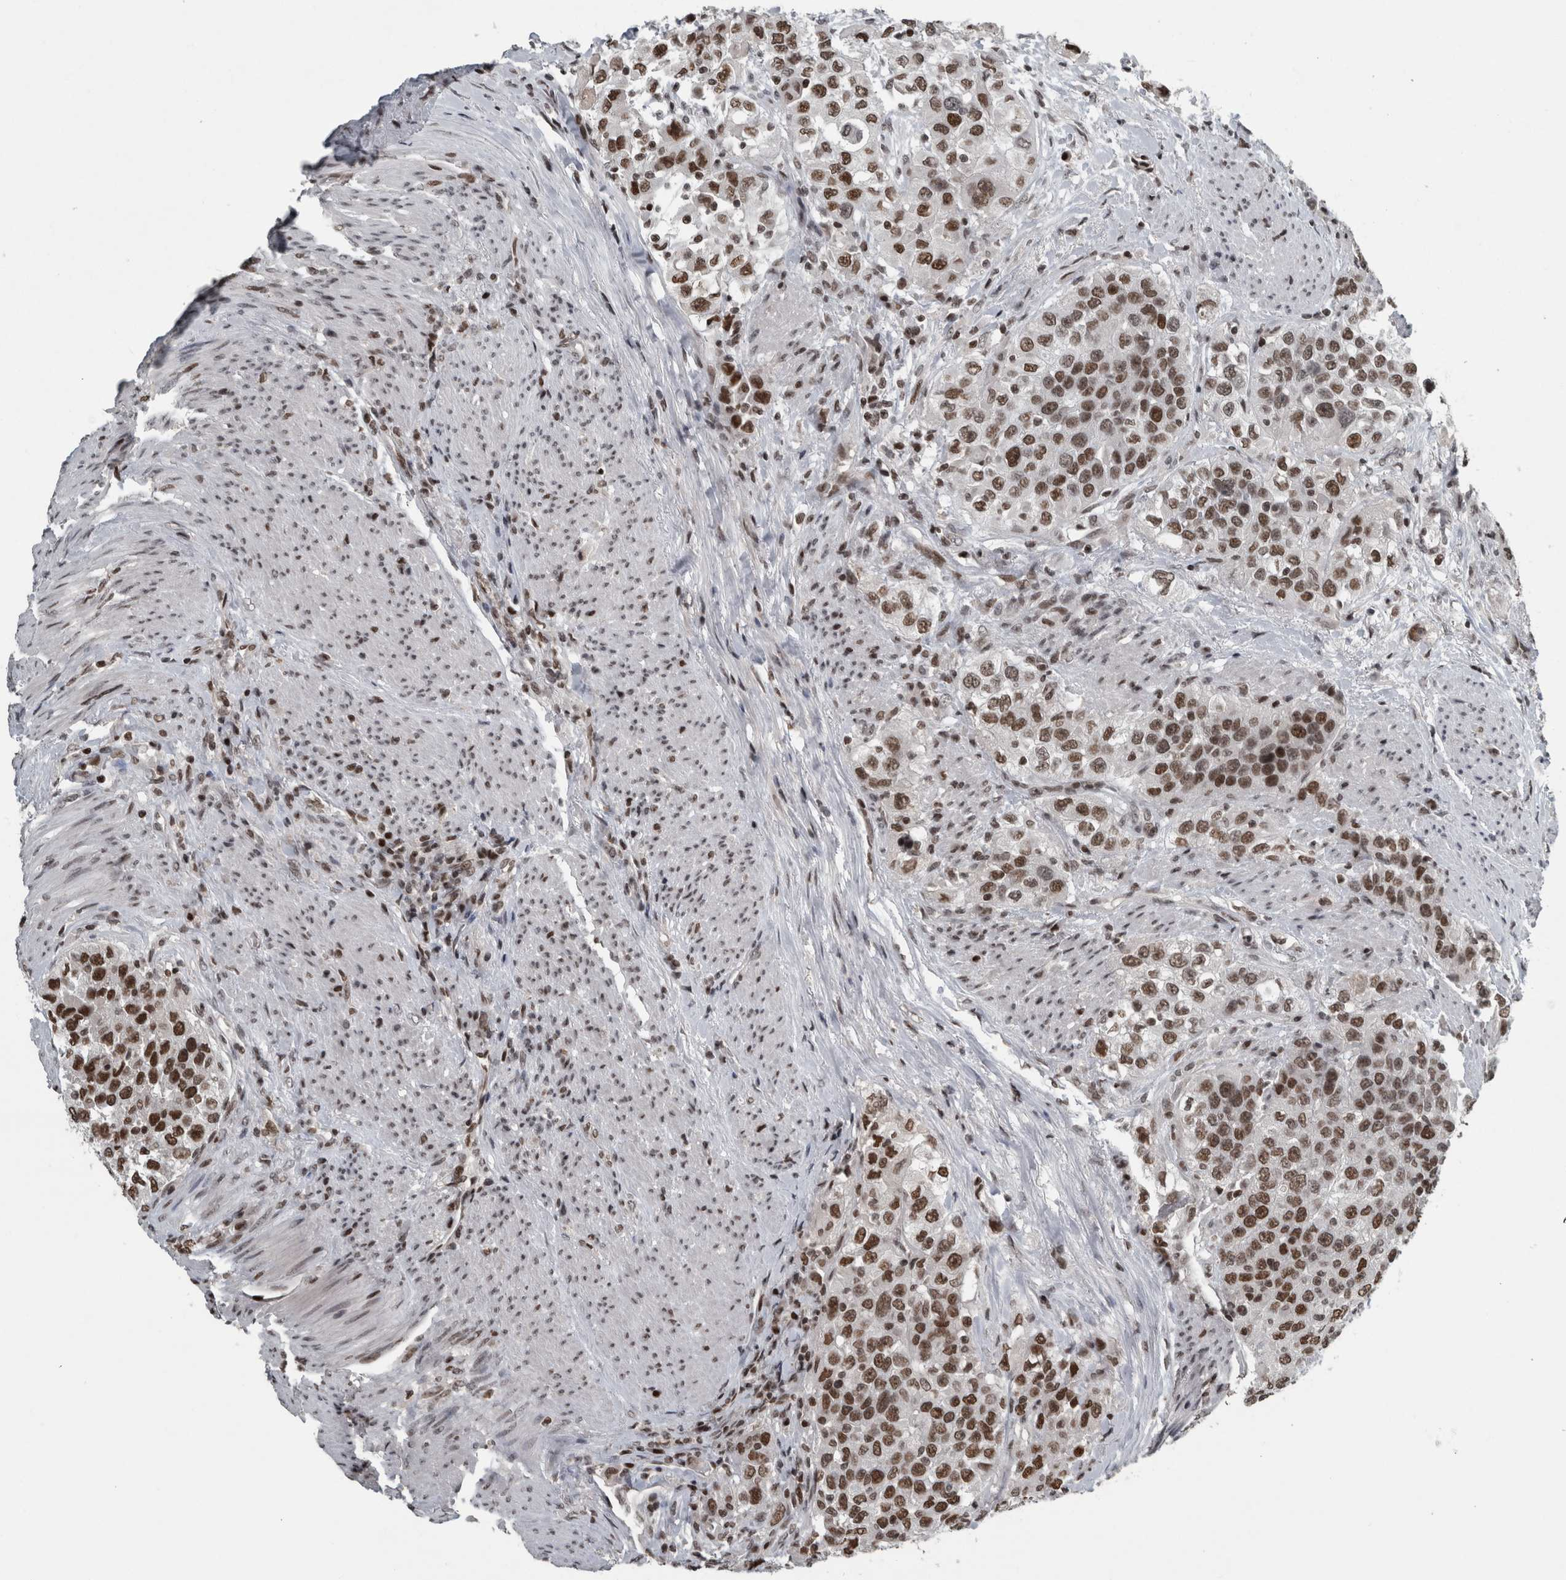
{"staining": {"intensity": "strong", "quantity": ">75%", "location": "nuclear"}, "tissue": "urothelial cancer", "cell_type": "Tumor cells", "image_type": "cancer", "snomed": [{"axis": "morphology", "description": "Urothelial carcinoma, High grade"}, {"axis": "topography", "description": "Urinary bladder"}], "caption": "Protein staining exhibits strong nuclear expression in about >75% of tumor cells in urothelial cancer. Nuclei are stained in blue.", "gene": "UNC50", "patient": {"sex": "female", "age": 80}}